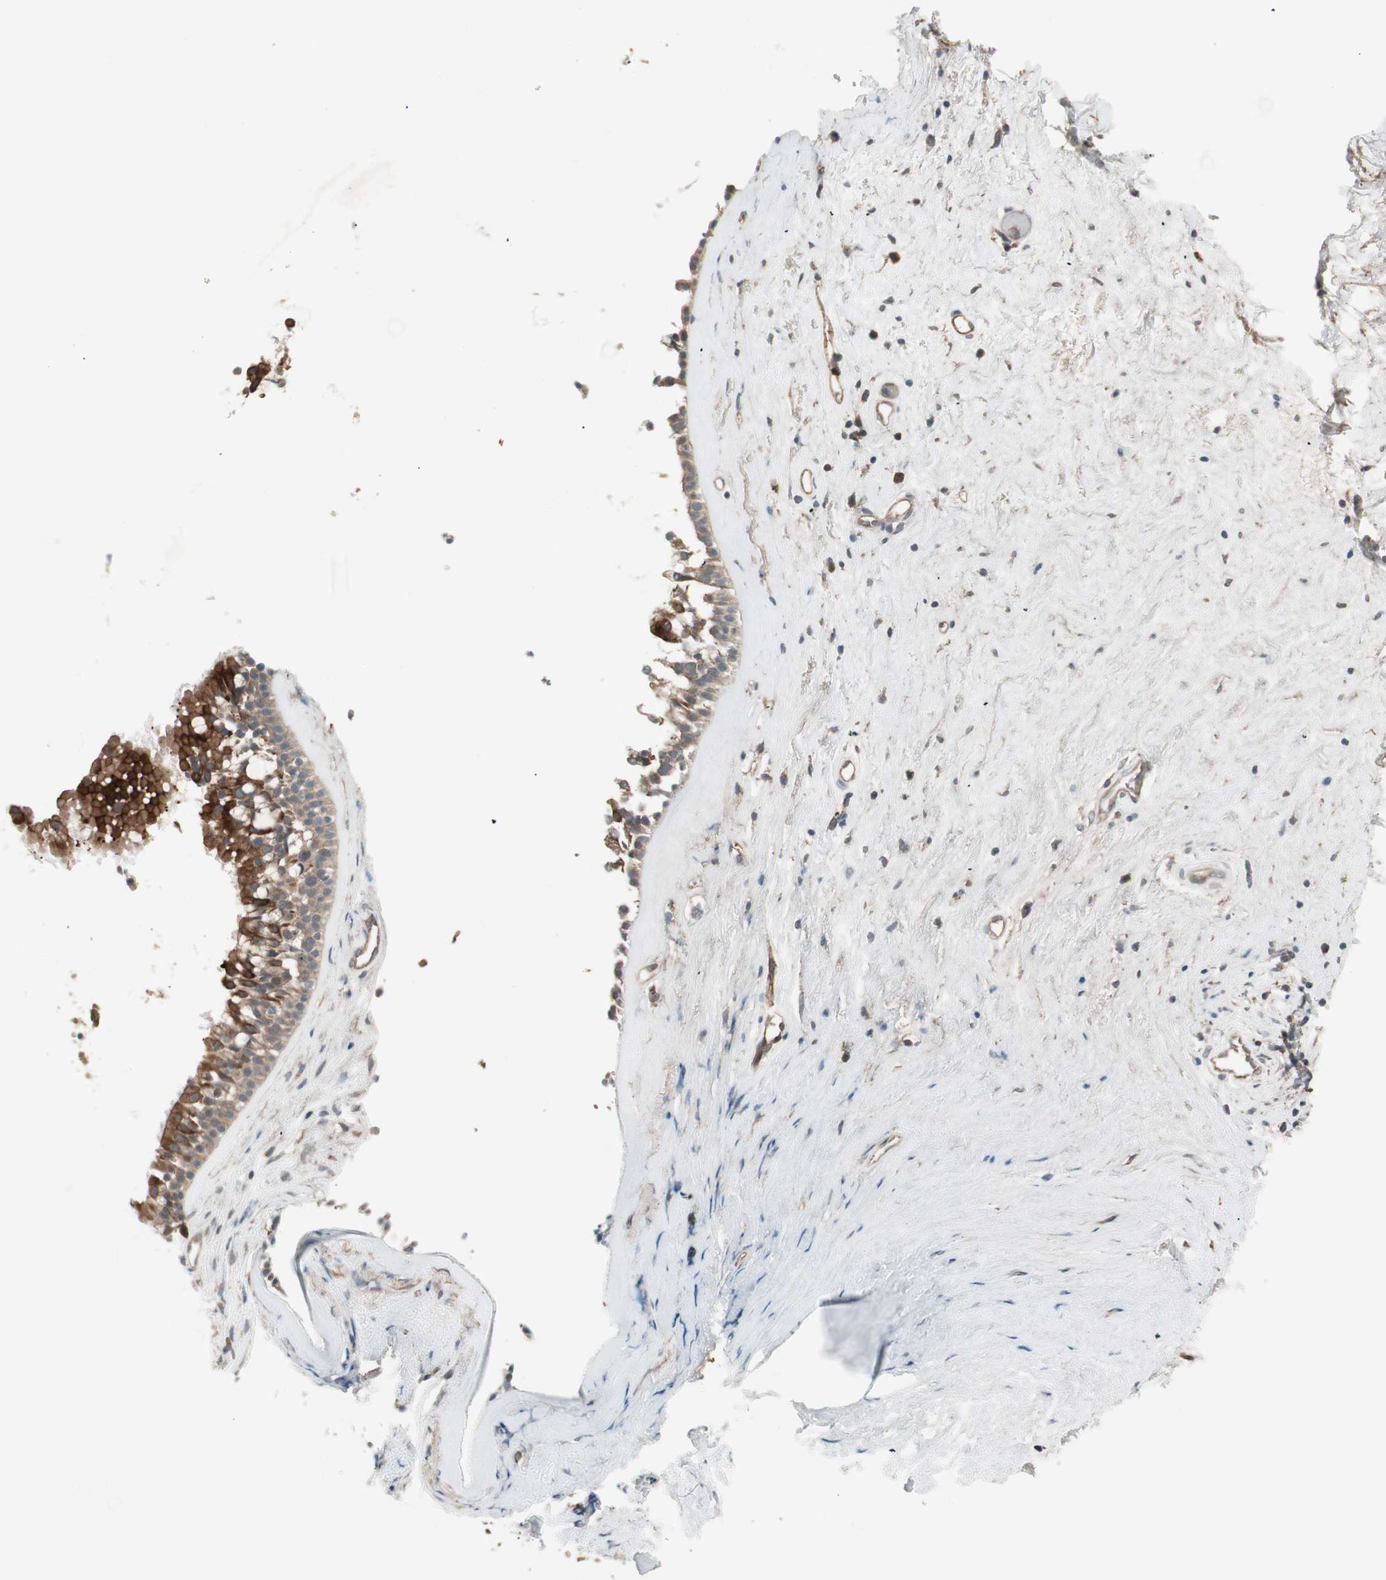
{"staining": {"intensity": "strong", "quantity": ">75%", "location": "cytoplasmic/membranous"}, "tissue": "nasopharynx", "cell_type": "Respiratory epithelial cells", "image_type": "normal", "snomed": [{"axis": "morphology", "description": "Normal tissue, NOS"}, {"axis": "morphology", "description": "Inflammation, NOS"}, {"axis": "topography", "description": "Nasopharynx"}], "caption": "The image reveals immunohistochemical staining of normal nasopharynx. There is strong cytoplasmic/membranous positivity is present in approximately >75% of respiratory epithelial cells. (DAB IHC with brightfield microscopy, high magnification).", "gene": "TFPI", "patient": {"sex": "male", "age": 48}}